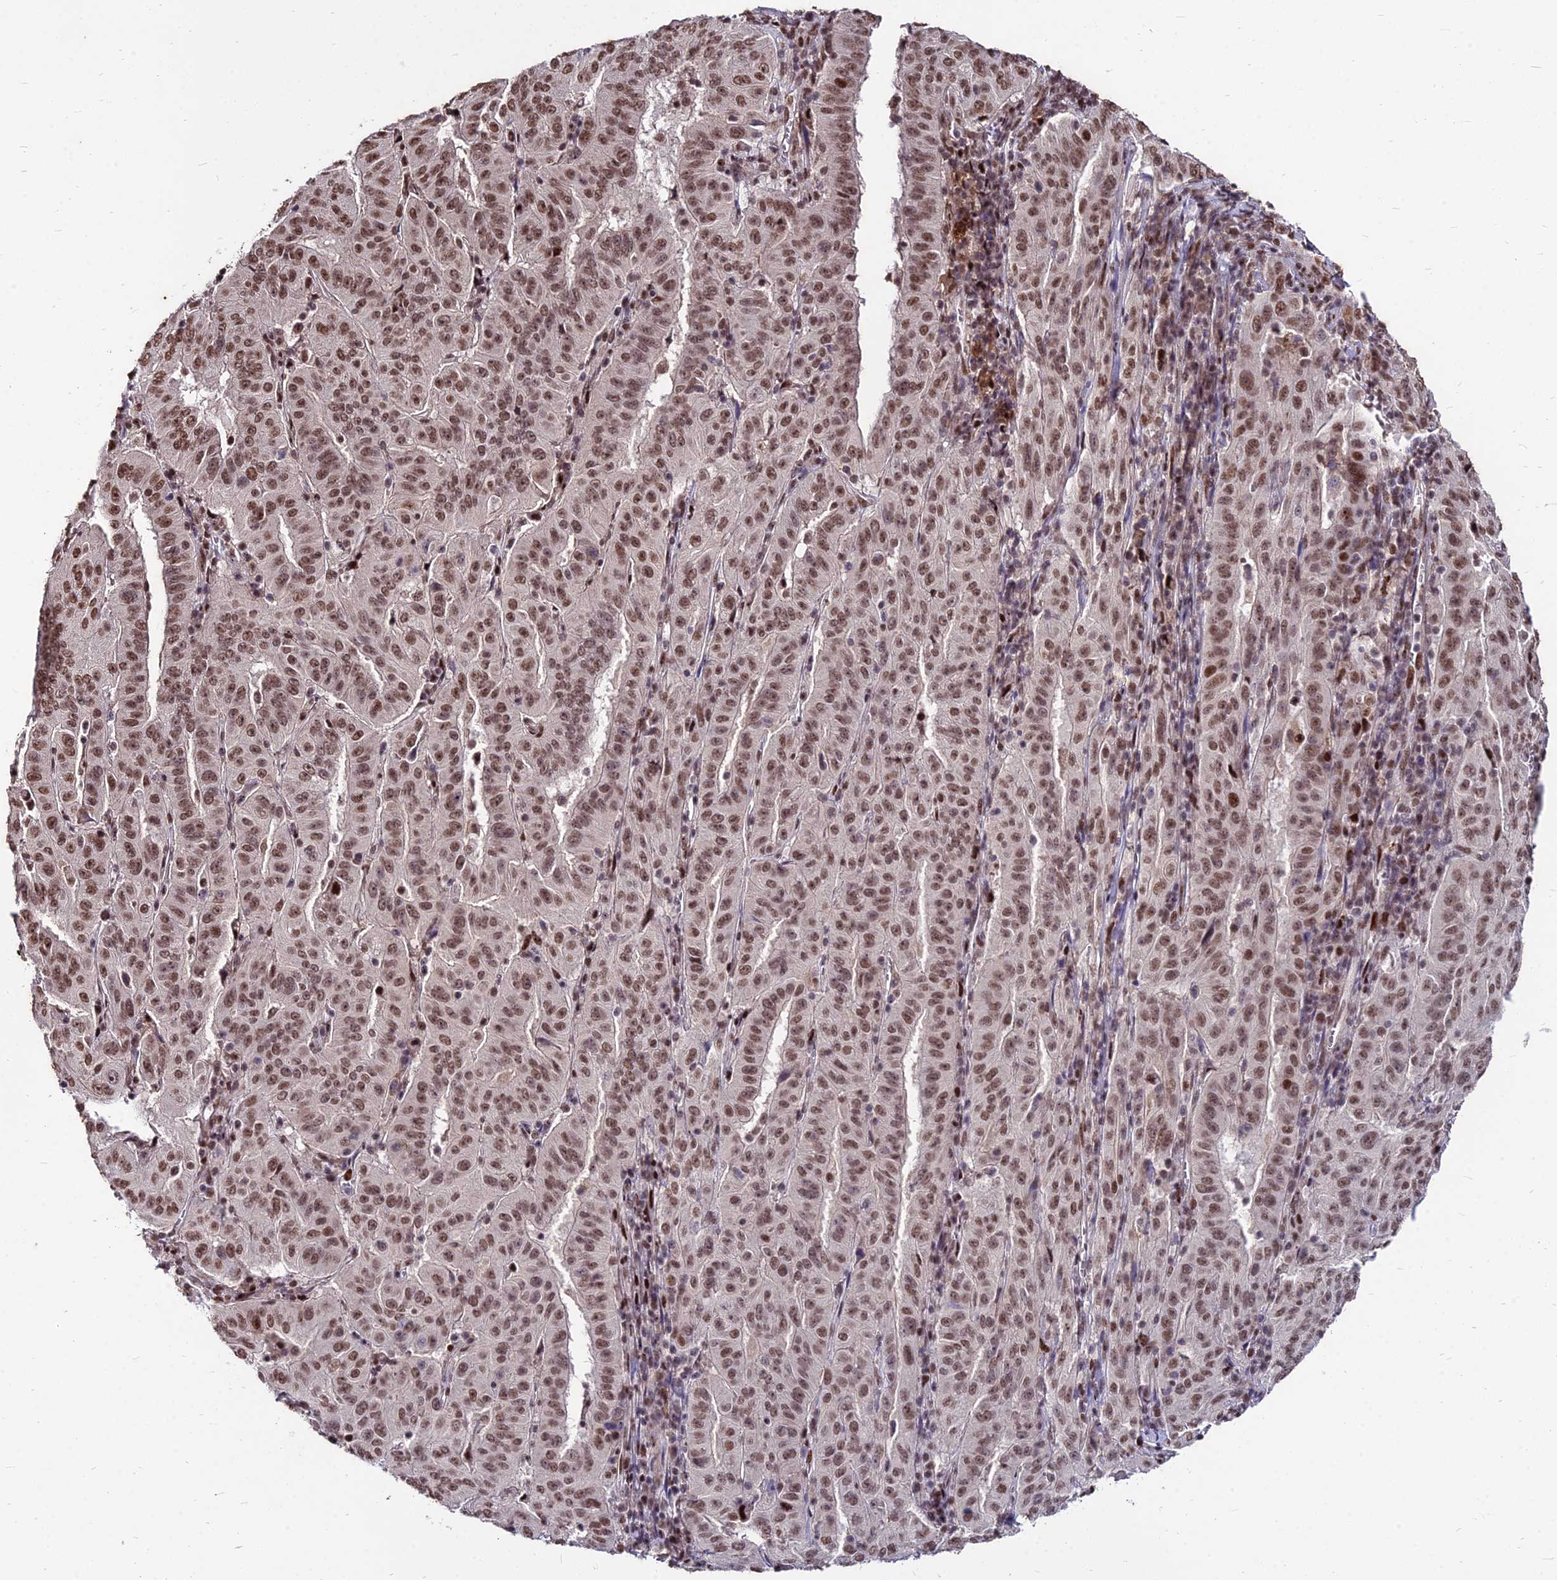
{"staining": {"intensity": "moderate", "quantity": ">75%", "location": "nuclear"}, "tissue": "pancreatic cancer", "cell_type": "Tumor cells", "image_type": "cancer", "snomed": [{"axis": "morphology", "description": "Adenocarcinoma, NOS"}, {"axis": "topography", "description": "Pancreas"}], "caption": "Pancreatic adenocarcinoma stained with DAB immunohistochemistry demonstrates medium levels of moderate nuclear expression in about >75% of tumor cells.", "gene": "ZBED4", "patient": {"sex": "male", "age": 63}}